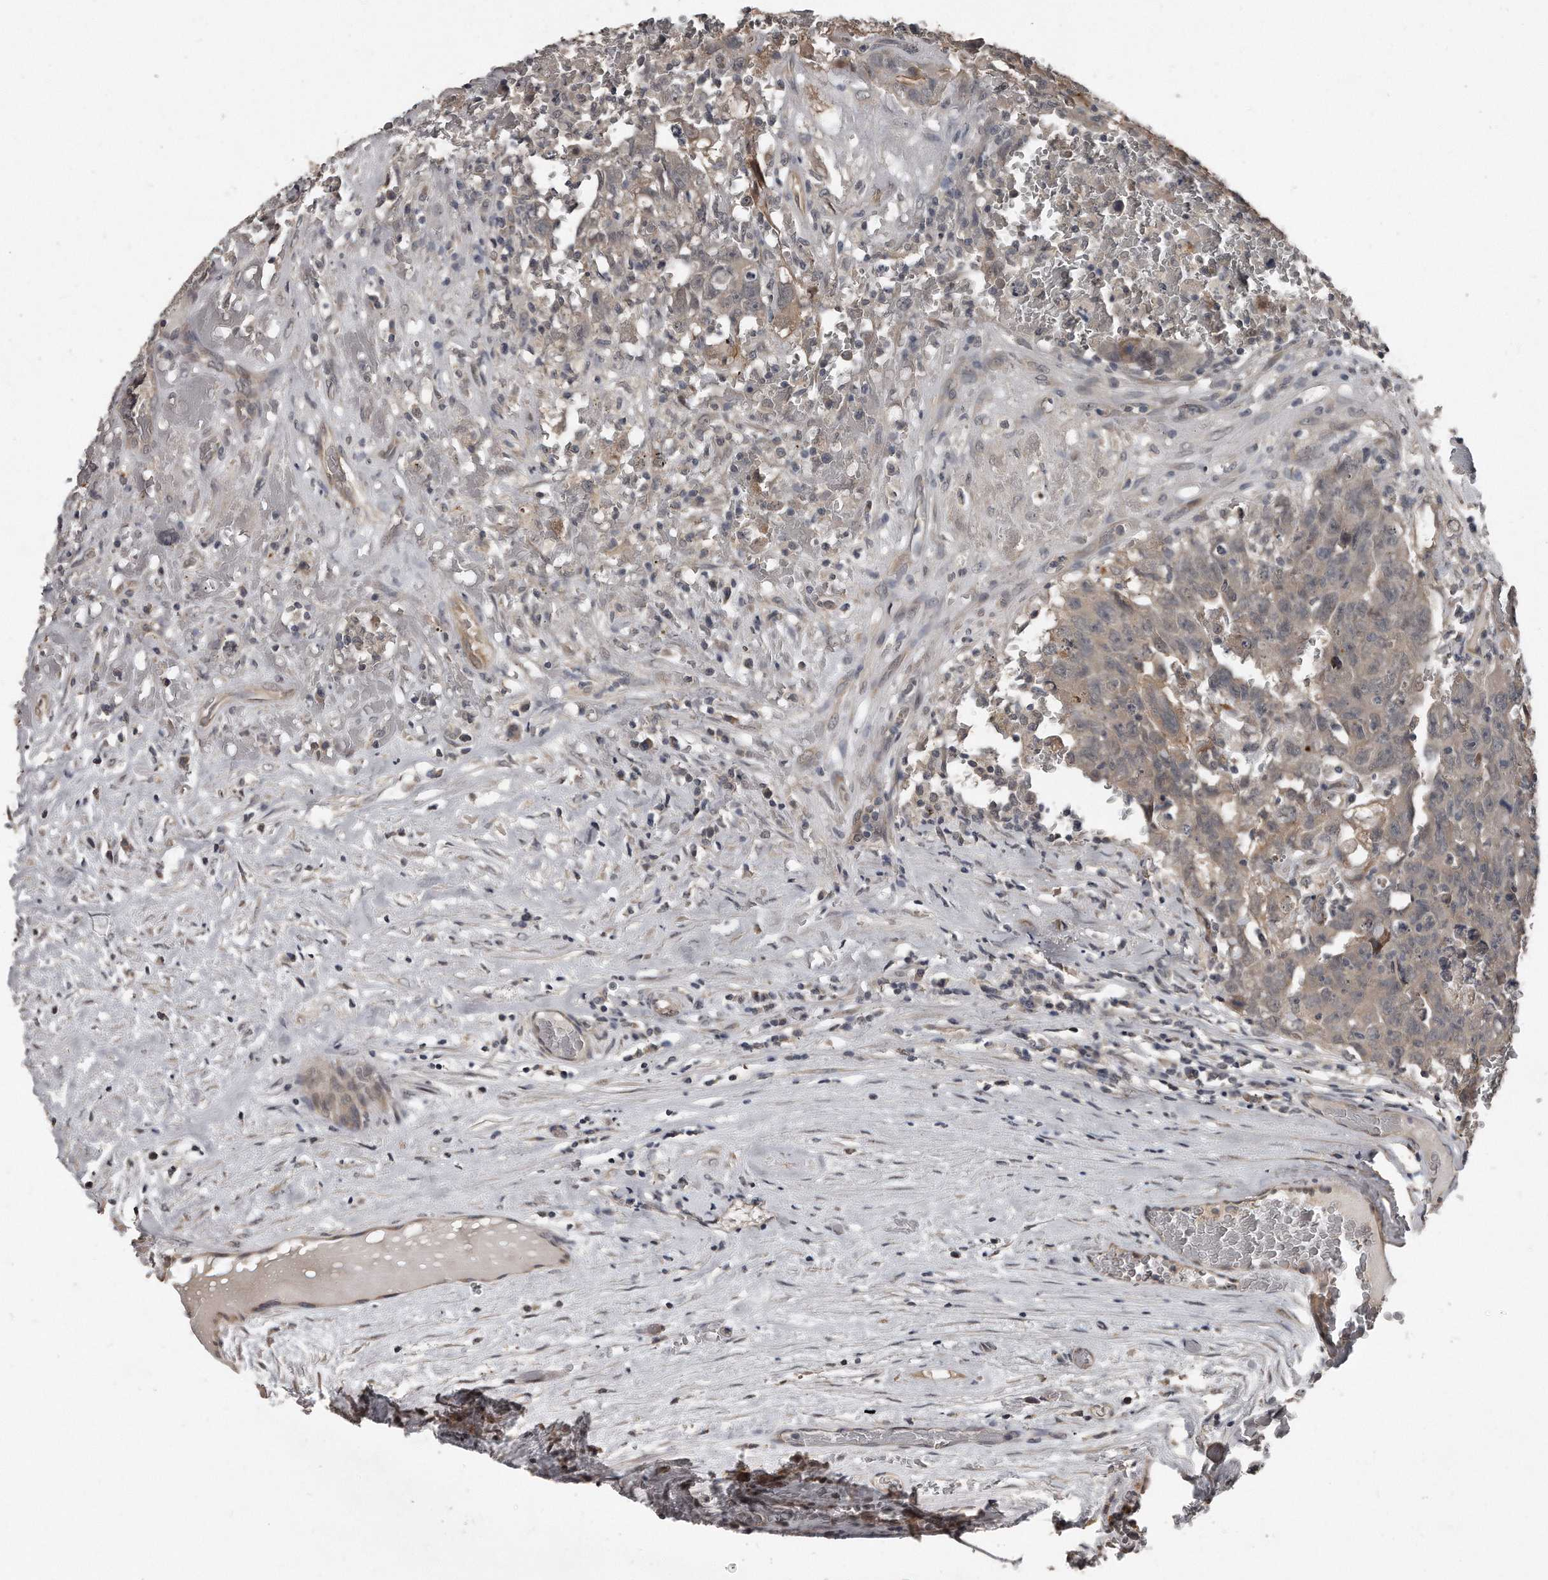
{"staining": {"intensity": "weak", "quantity": "<25%", "location": "cytoplasmic/membranous"}, "tissue": "testis cancer", "cell_type": "Tumor cells", "image_type": "cancer", "snomed": [{"axis": "morphology", "description": "Carcinoma, Embryonal, NOS"}, {"axis": "topography", "description": "Testis"}], "caption": "The photomicrograph displays no significant positivity in tumor cells of testis embryonal carcinoma.", "gene": "GRB10", "patient": {"sex": "male", "age": 26}}